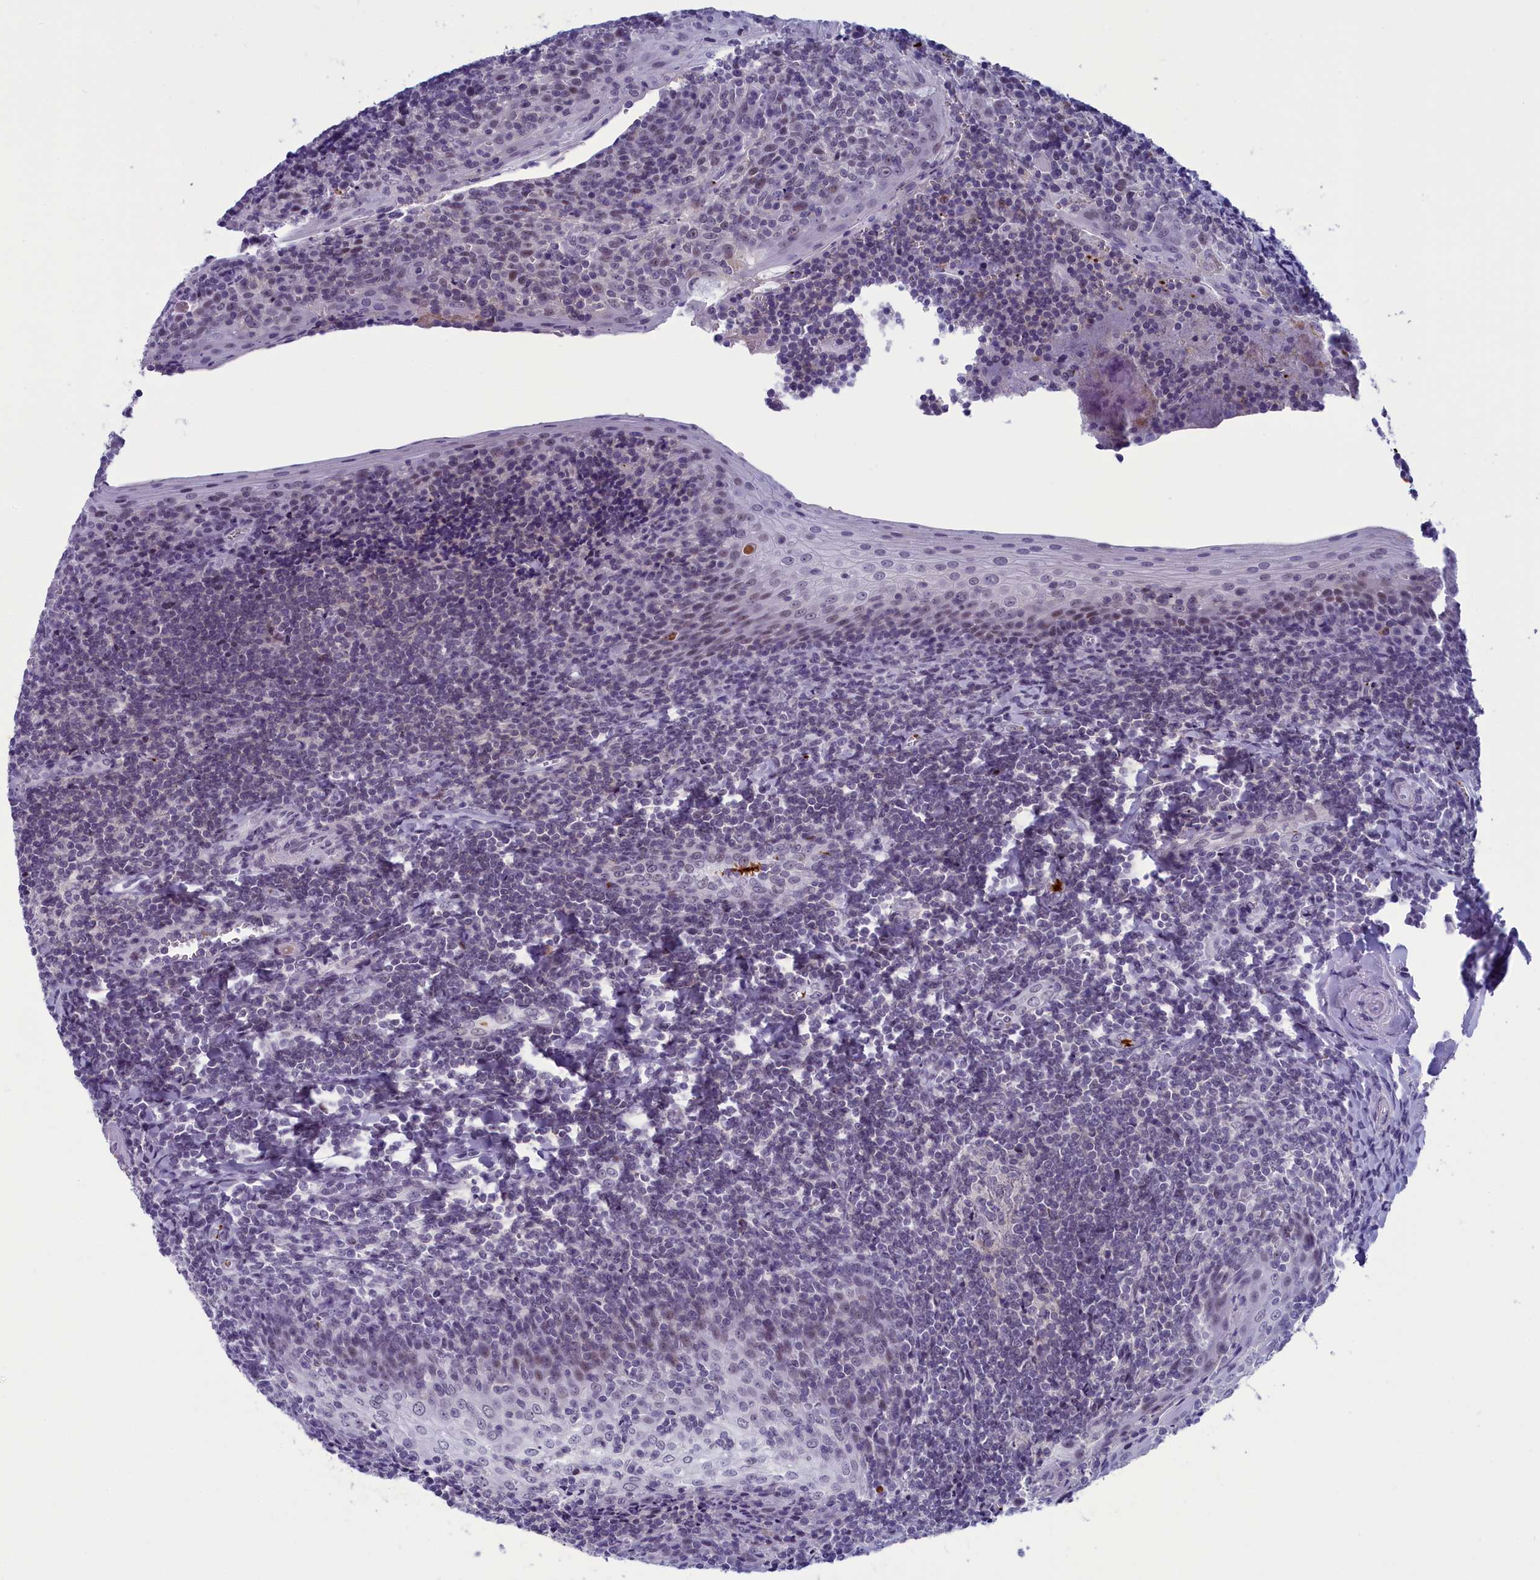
{"staining": {"intensity": "negative", "quantity": "none", "location": "none"}, "tissue": "tonsil", "cell_type": "Germinal center cells", "image_type": "normal", "snomed": [{"axis": "morphology", "description": "Normal tissue, NOS"}, {"axis": "topography", "description": "Tonsil"}], "caption": "DAB (3,3'-diaminobenzidine) immunohistochemical staining of unremarkable human tonsil shows no significant positivity in germinal center cells.", "gene": "AIFM2", "patient": {"sex": "male", "age": 27}}